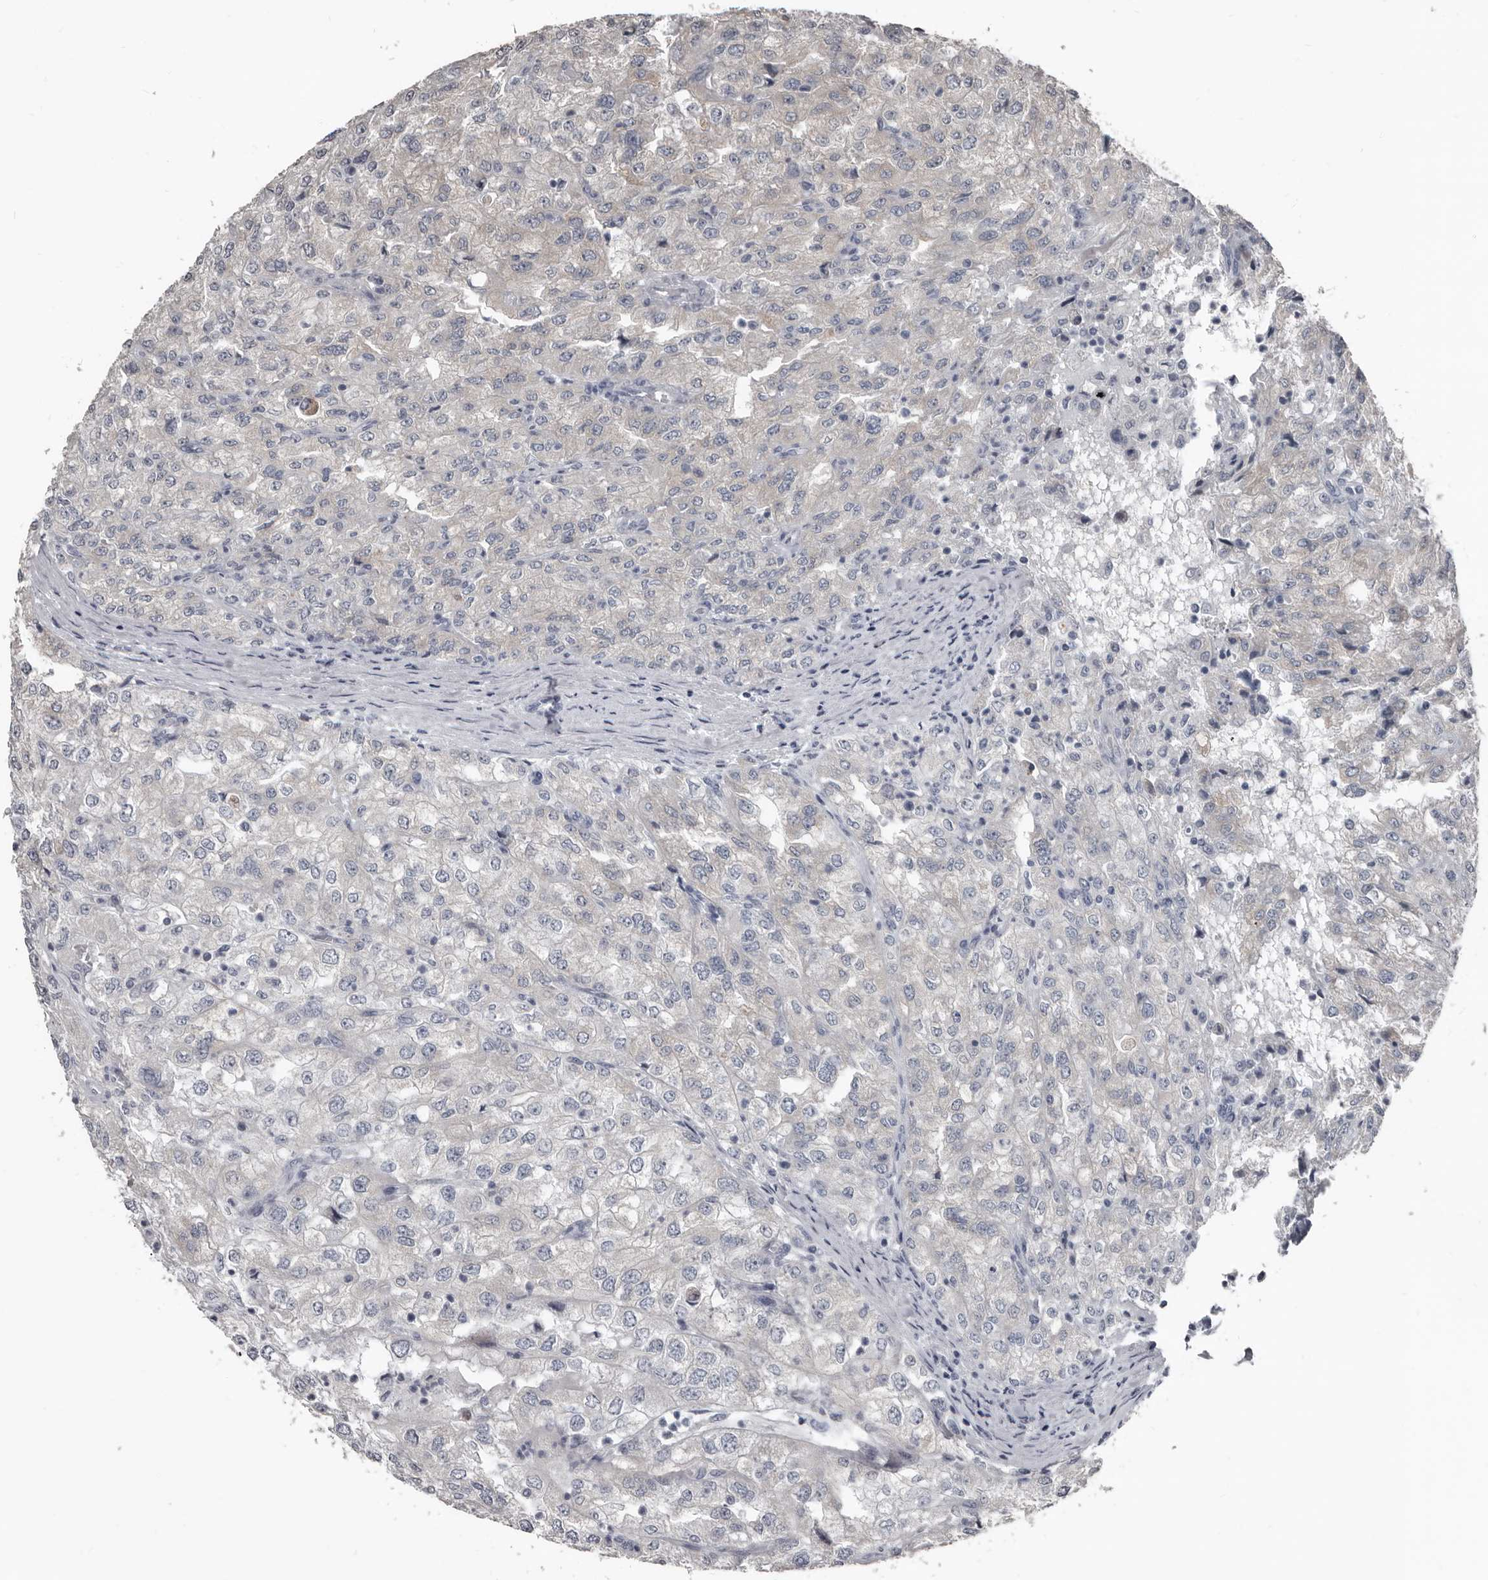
{"staining": {"intensity": "negative", "quantity": "none", "location": "none"}, "tissue": "renal cancer", "cell_type": "Tumor cells", "image_type": "cancer", "snomed": [{"axis": "morphology", "description": "Adenocarcinoma, NOS"}, {"axis": "topography", "description": "Kidney"}], "caption": "A high-resolution image shows immunohistochemistry (IHC) staining of renal cancer, which exhibits no significant staining in tumor cells.", "gene": "DHPS", "patient": {"sex": "female", "age": 54}}